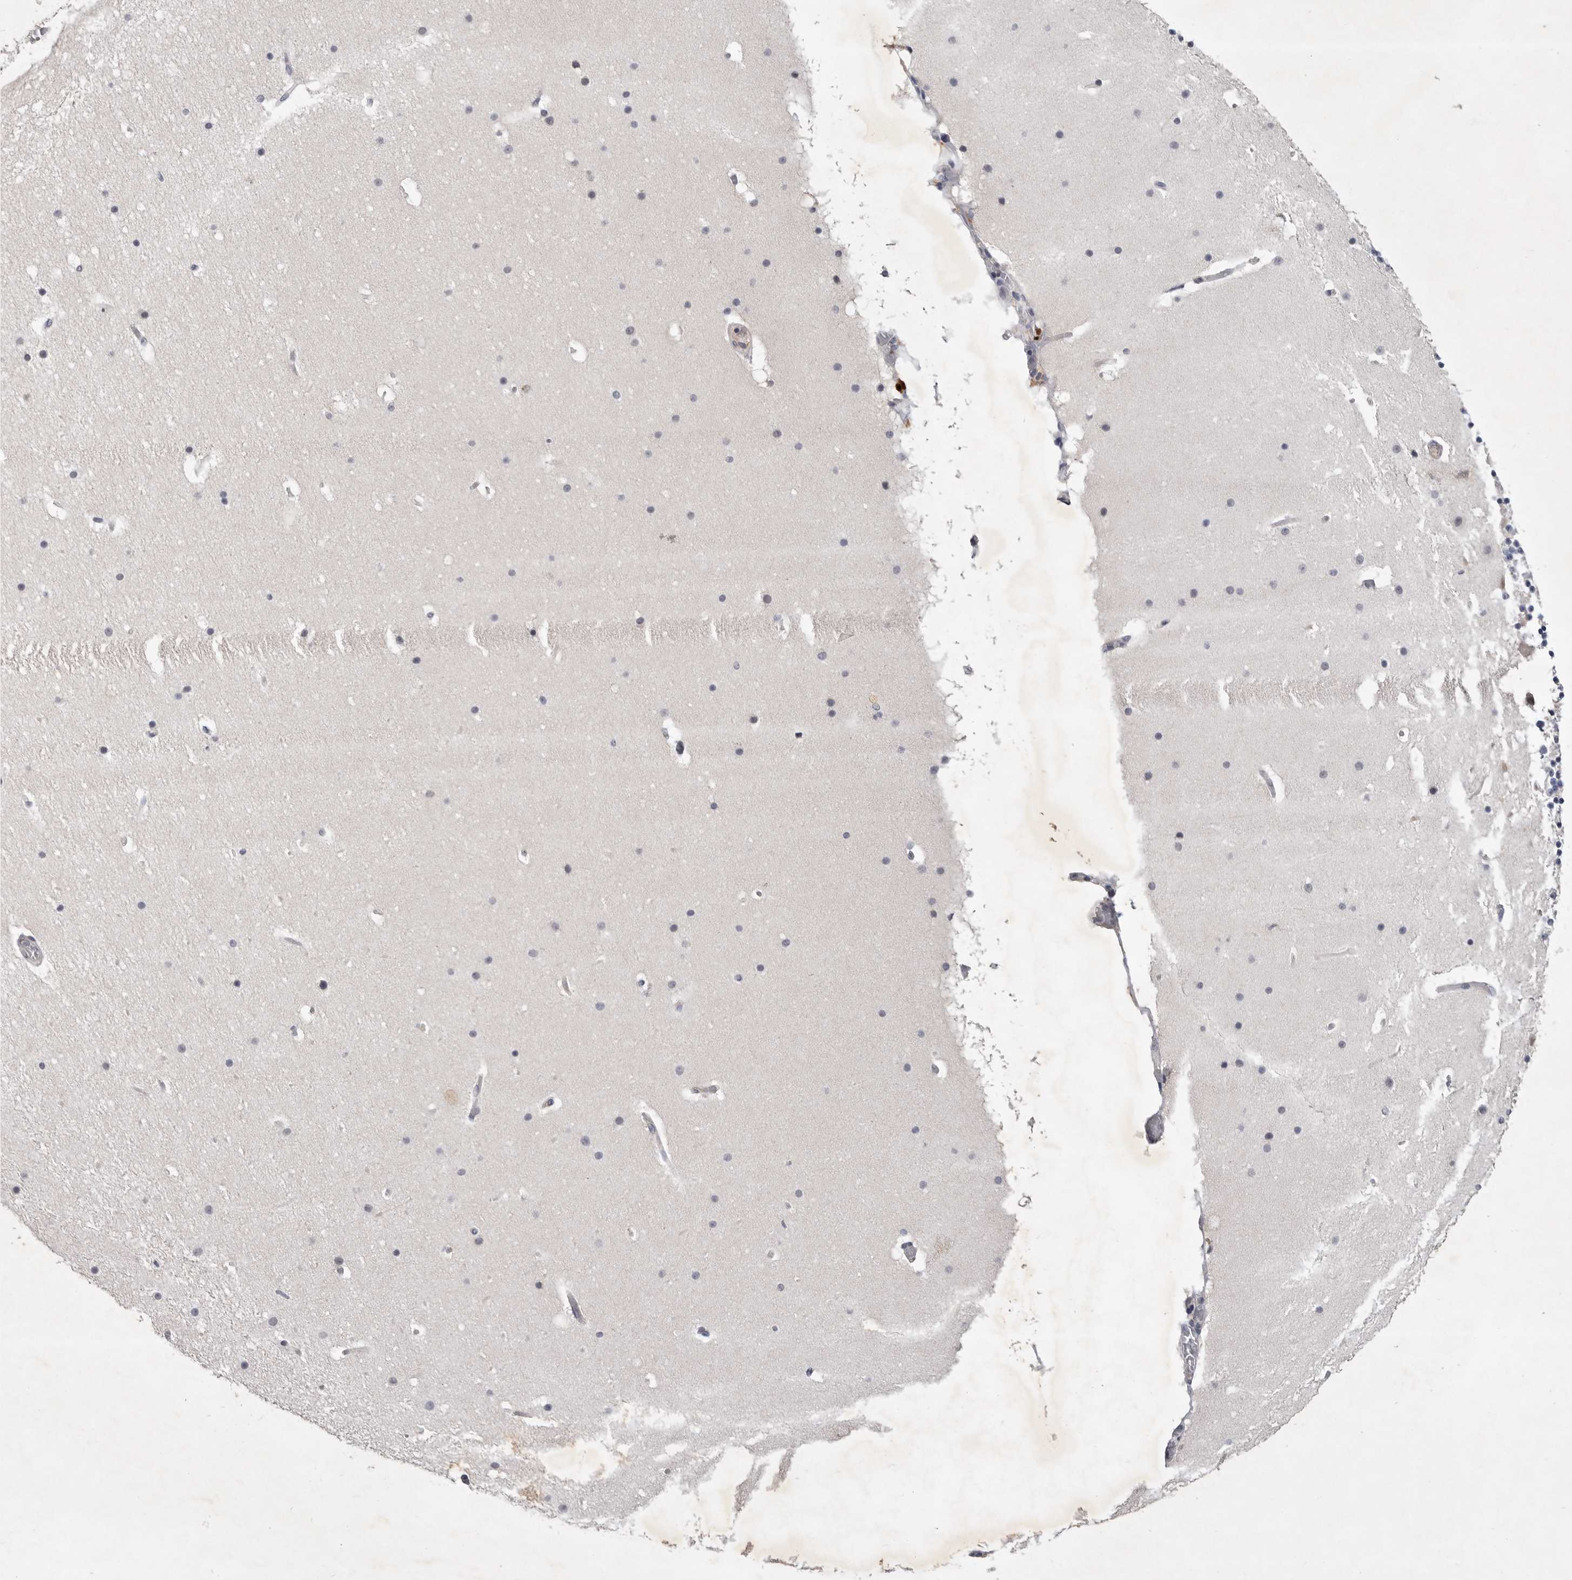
{"staining": {"intensity": "negative", "quantity": "none", "location": "none"}, "tissue": "cerebellum", "cell_type": "Cells in granular layer", "image_type": "normal", "snomed": [{"axis": "morphology", "description": "Normal tissue, NOS"}, {"axis": "topography", "description": "Cerebellum"}], "caption": "The immunohistochemistry (IHC) photomicrograph has no significant staining in cells in granular layer of cerebellum.", "gene": "ITGAD", "patient": {"sex": "male", "age": 57}}